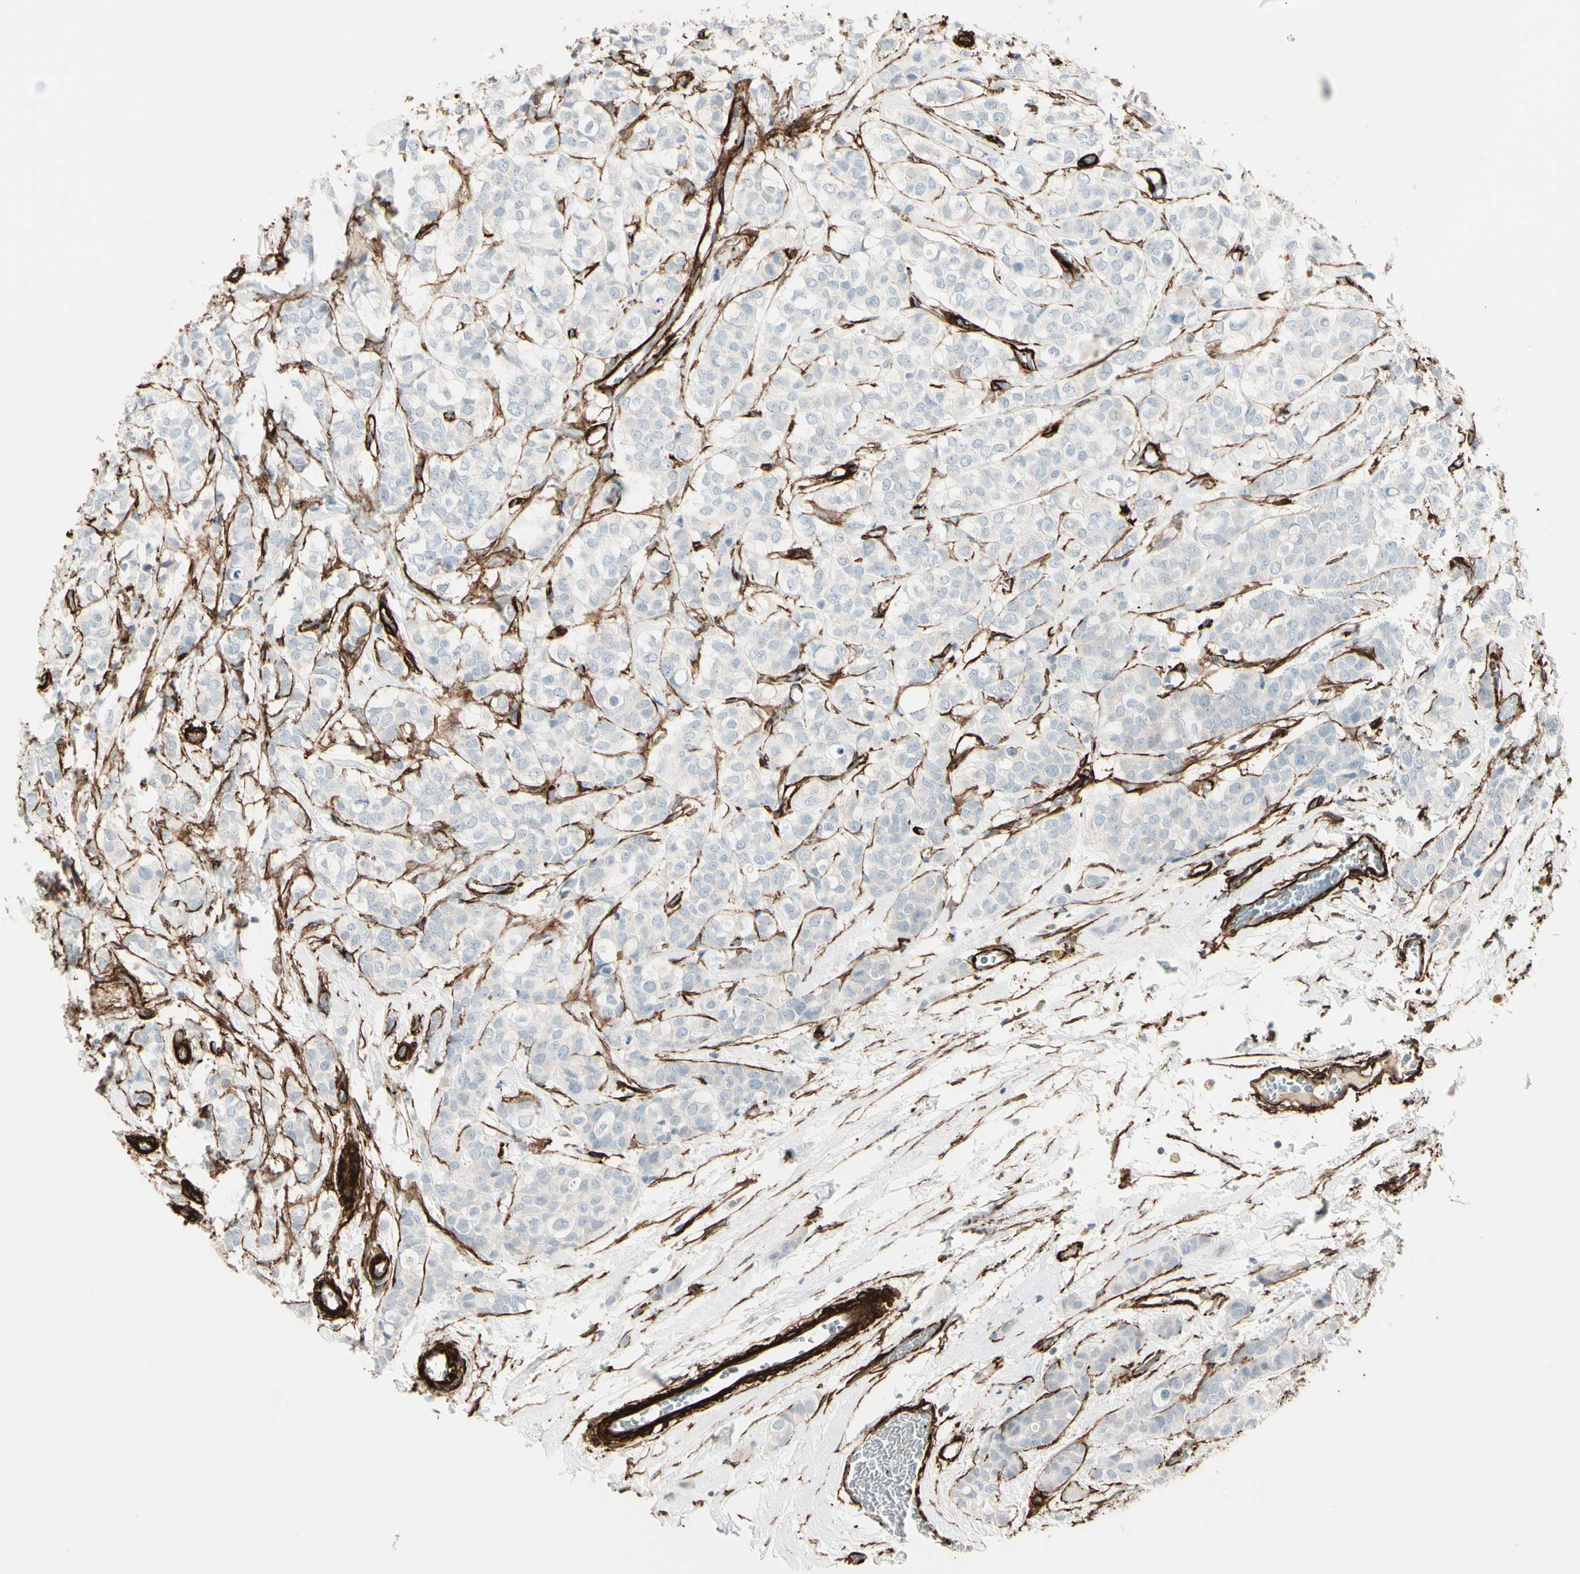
{"staining": {"intensity": "negative", "quantity": "none", "location": "none"}, "tissue": "breast cancer", "cell_type": "Tumor cells", "image_type": "cancer", "snomed": [{"axis": "morphology", "description": "Lobular carcinoma"}, {"axis": "topography", "description": "Breast"}], "caption": "High power microscopy image of an immunohistochemistry (IHC) photomicrograph of breast lobular carcinoma, revealing no significant staining in tumor cells. Nuclei are stained in blue.", "gene": "CALD1", "patient": {"sex": "female", "age": 60}}